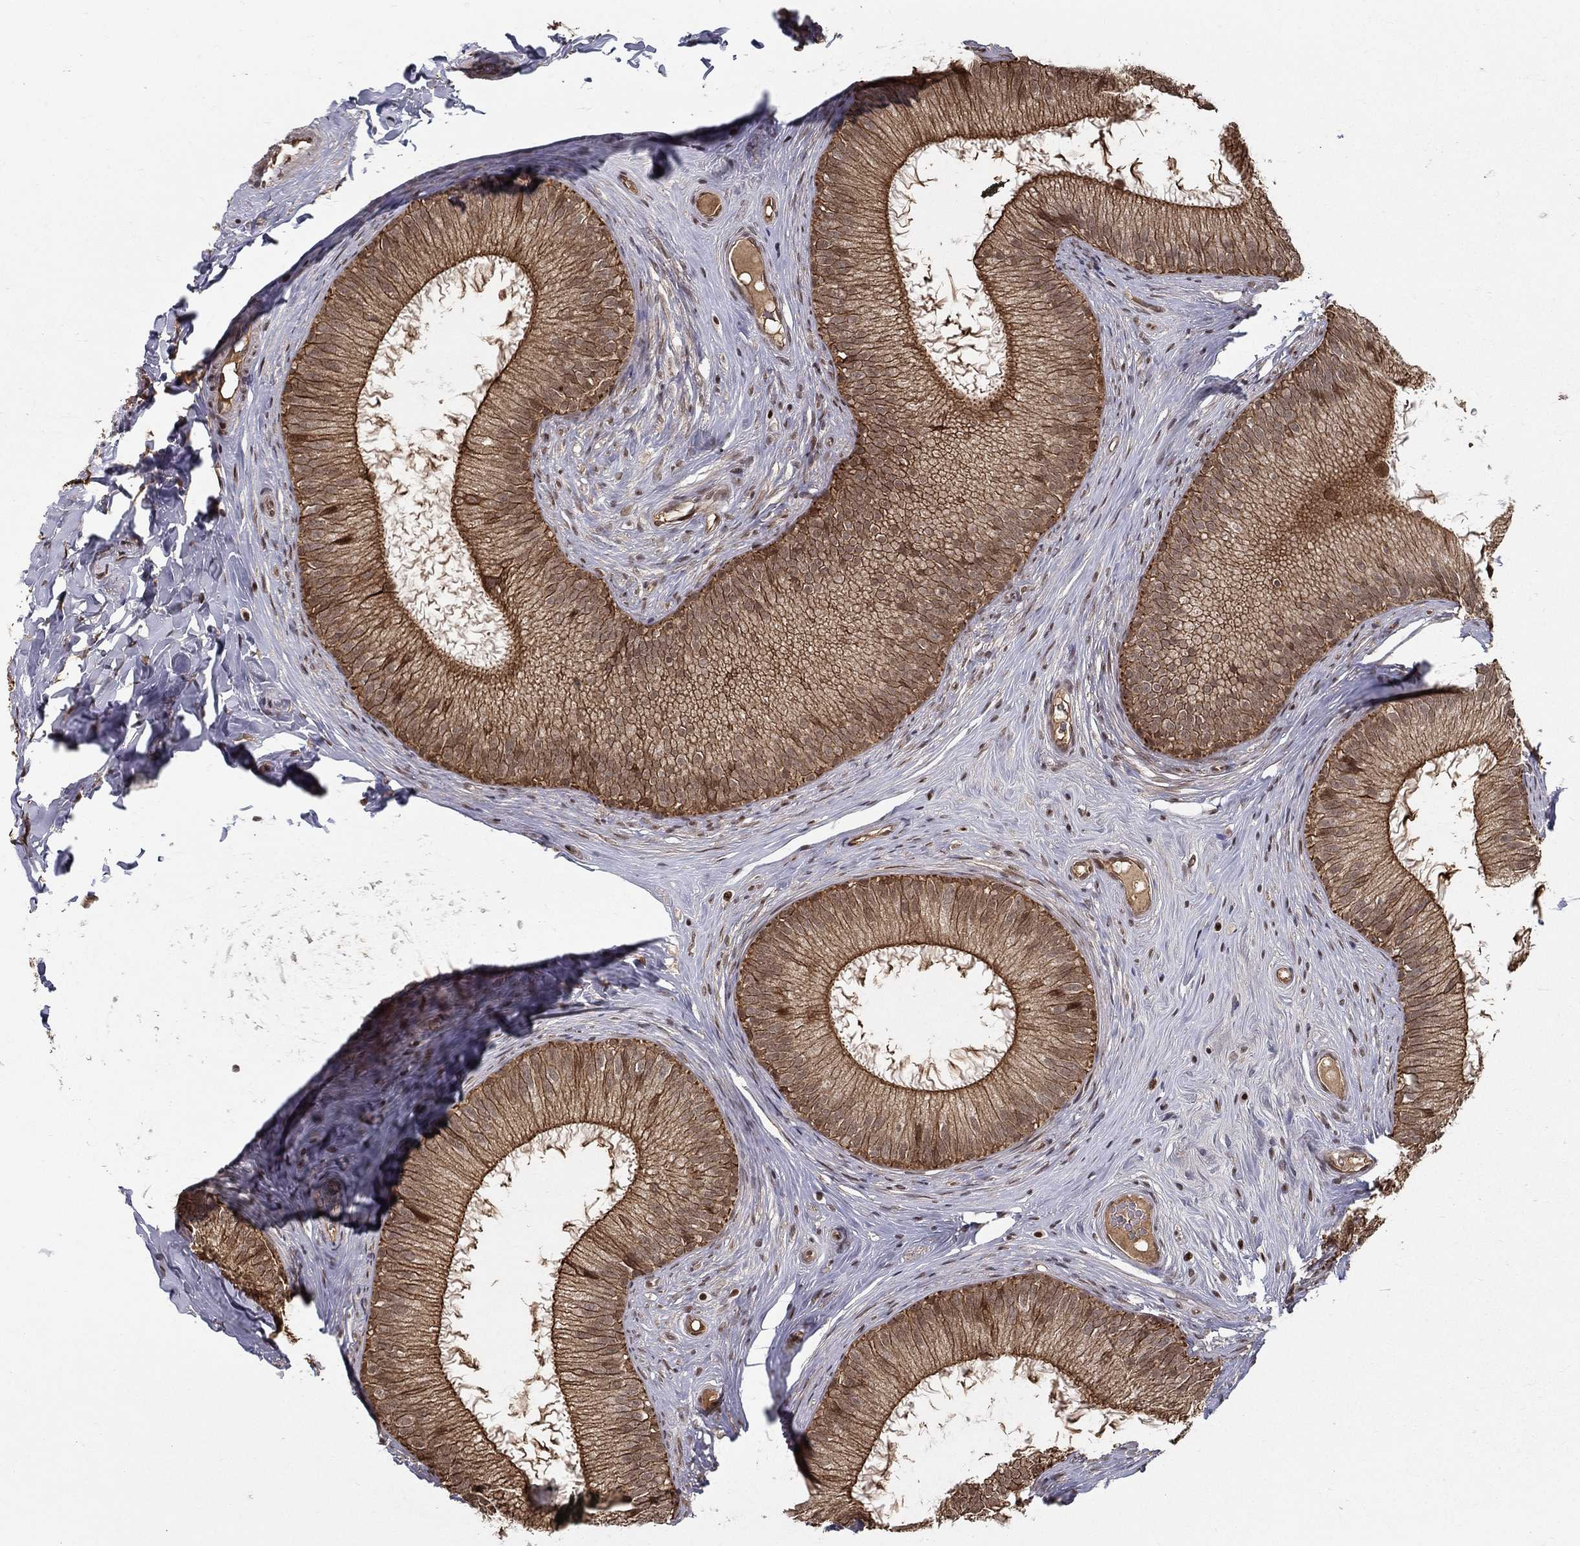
{"staining": {"intensity": "strong", "quantity": ">75%", "location": "cytoplasmic/membranous"}, "tissue": "epididymis", "cell_type": "Glandular cells", "image_type": "normal", "snomed": [{"axis": "morphology", "description": "Normal tissue, NOS"}, {"axis": "morphology", "description": "Carcinoma, Embryonal, NOS"}, {"axis": "topography", "description": "Testis"}, {"axis": "topography", "description": "Epididymis"}], "caption": "Immunohistochemistry (IHC) staining of unremarkable epididymis, which reveals high levels of strong cytoplasmic/membranous staining in about >75% of glandular cells indicating strong cytoplasmic/membranous protein positivity. The staining was performed using DAB (brown) for protein detection and nuclei were counterstained in hematoxylin (blue).", "gene": "SLC6A6", "patient": {"sex": "male", "age": 24}}